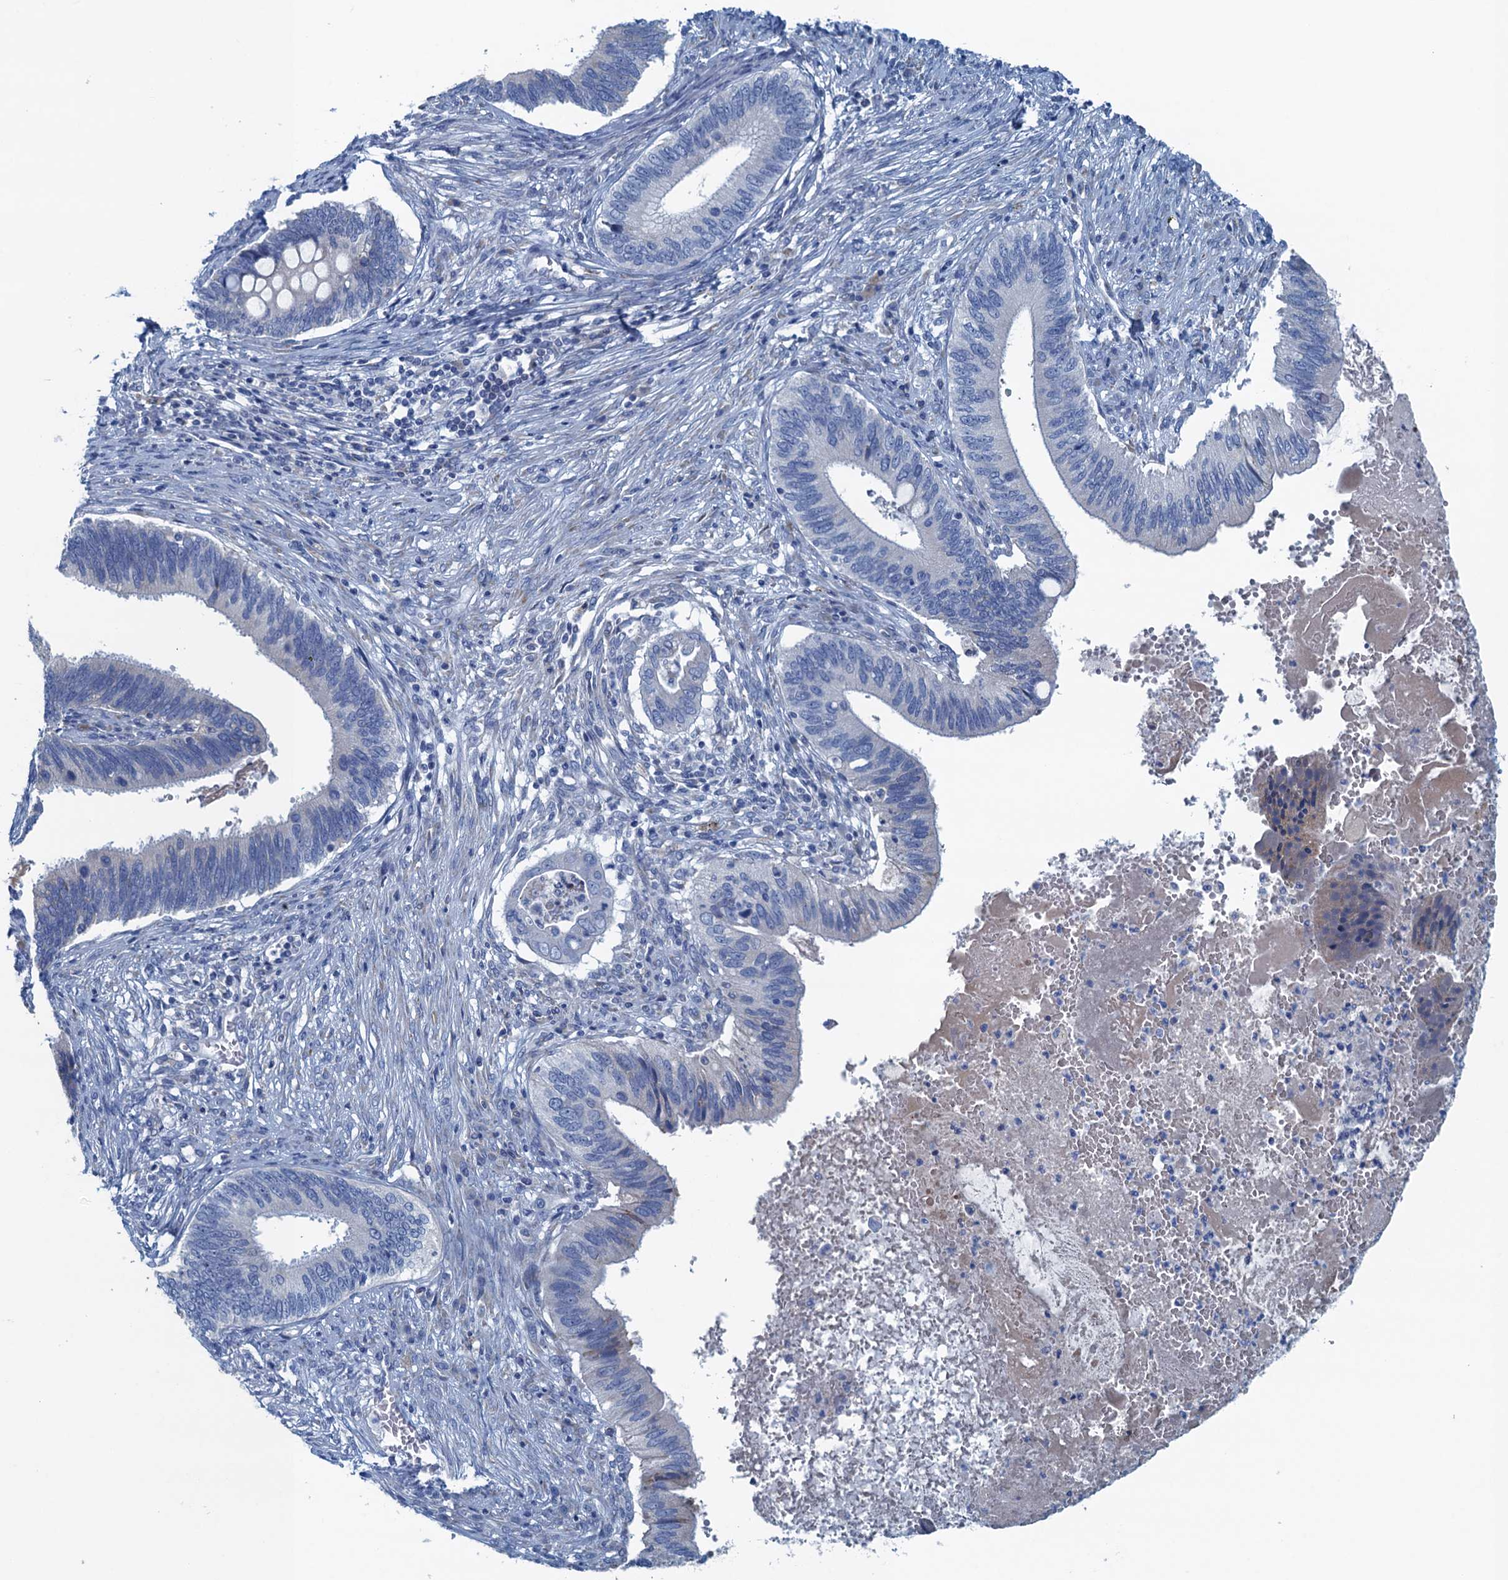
{"staining": {"intensity": "negative", "quantity": "none", "location": "none"}, "tissue": "cervical cancer", "cell_type": "Tumor cells", "image_type": "cancer", "snomed": [{"axis": "morphology", "description": "Adenocarcinoma, NOS"}, {"axis": "topography", "description": "Cervix"}], "caption": "Image shows no protein expression in tumor cells of cervical cancer tissue.", "gene": "C10orf88", "patient": {"sex": "female", "age": 42}}